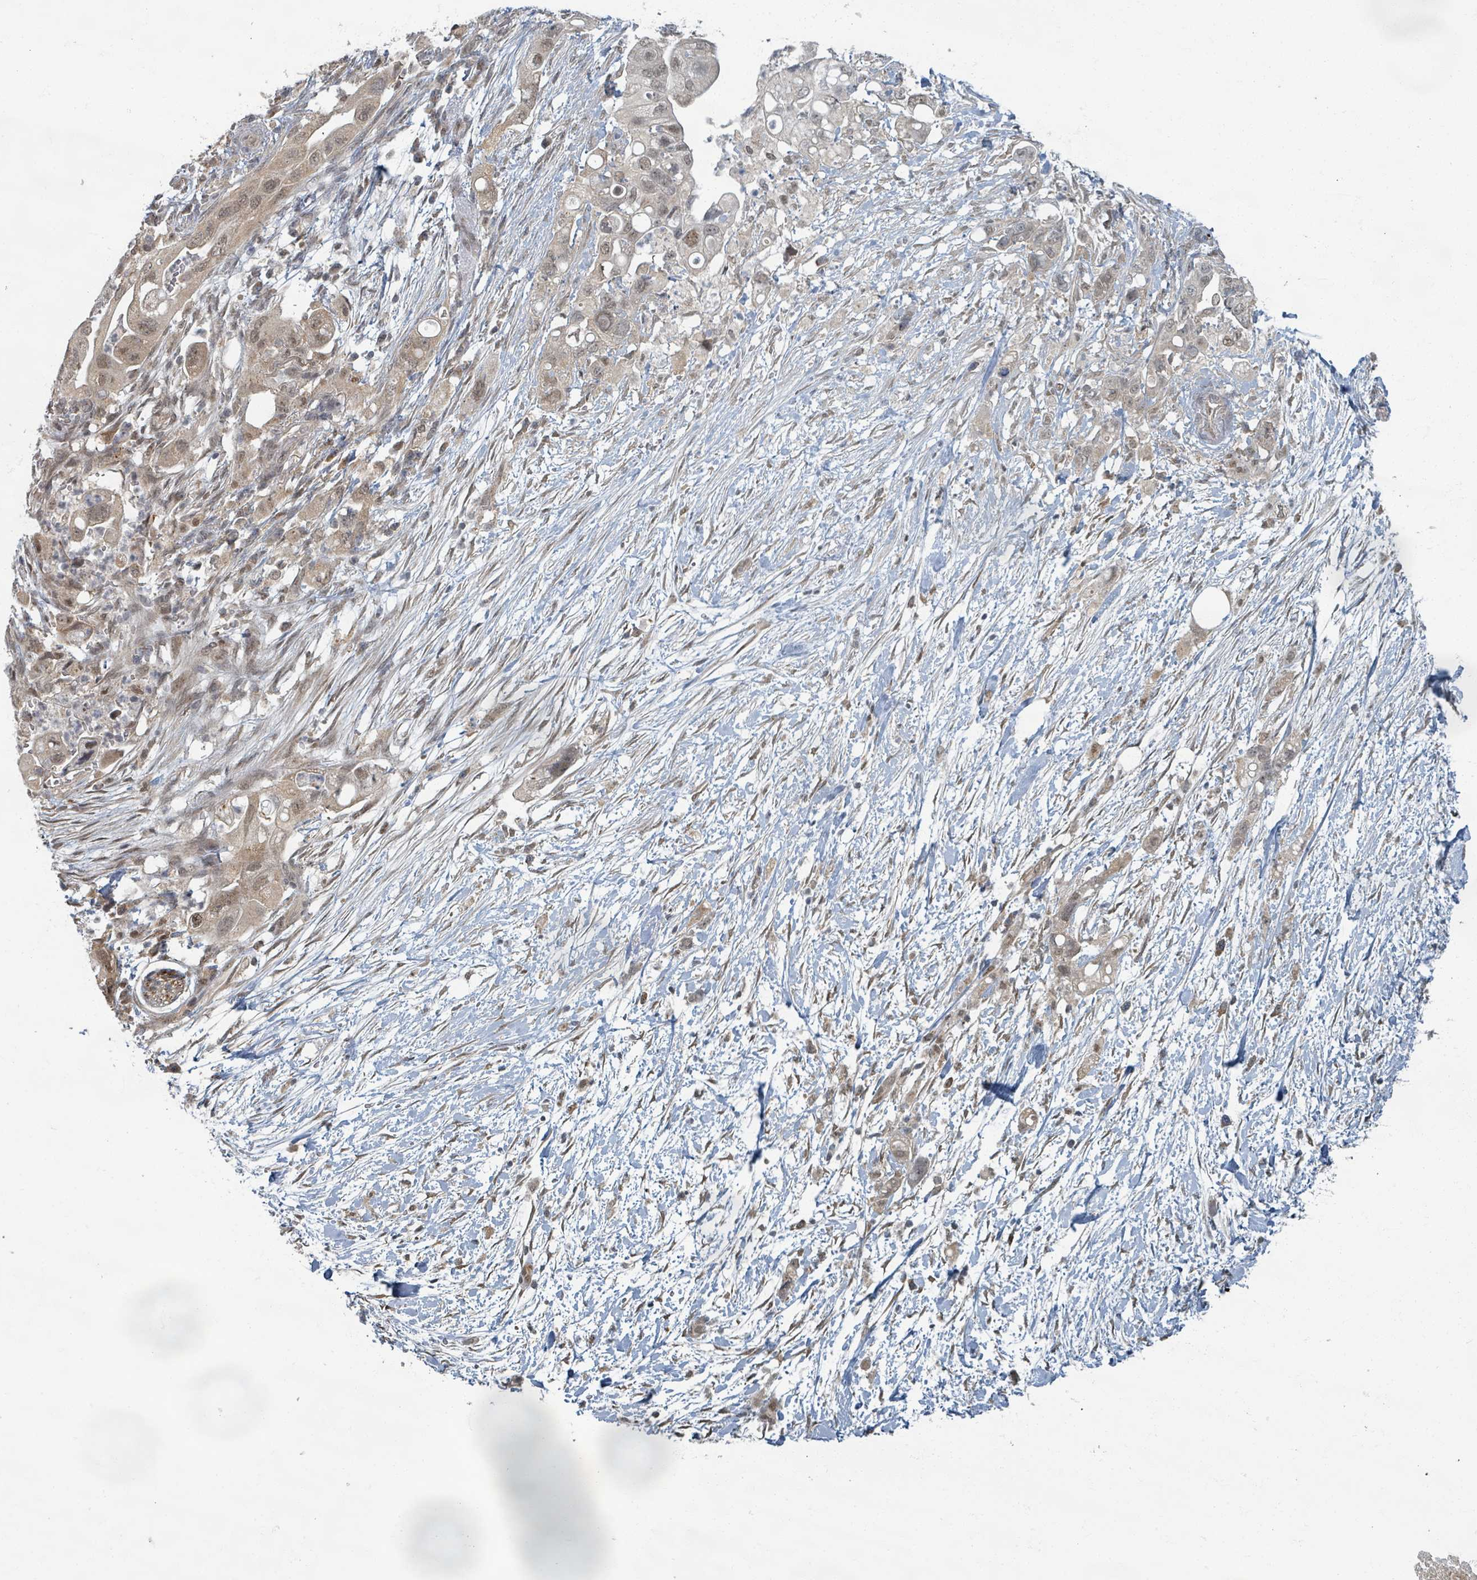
{"staining": {"intensity": "weak", "quantity": ">75%", "location": "cytoplasmic/membranous,nuclear"}, "tissue": "pancreatic cancer", "cell_type": "Tumor cells", "image_type": "cancer", "snomed": [{"axis": "morphology", "description": "Adenocarcinoma, NOS"}, {"axis": "topography", "description": "Pancreas"}], "caption": "Pancreatic cancer (adenocarcinoma) was stained to show a protein in brown. There is low levels of weak cytoplasmic/membranous and nuclear staining in about >75% of tumor cells. (DAB IHC, brown staining for protein, blue staining for nuclei).", "gene": "INTS15", "patient": {"sex": "female", "age": 72}}